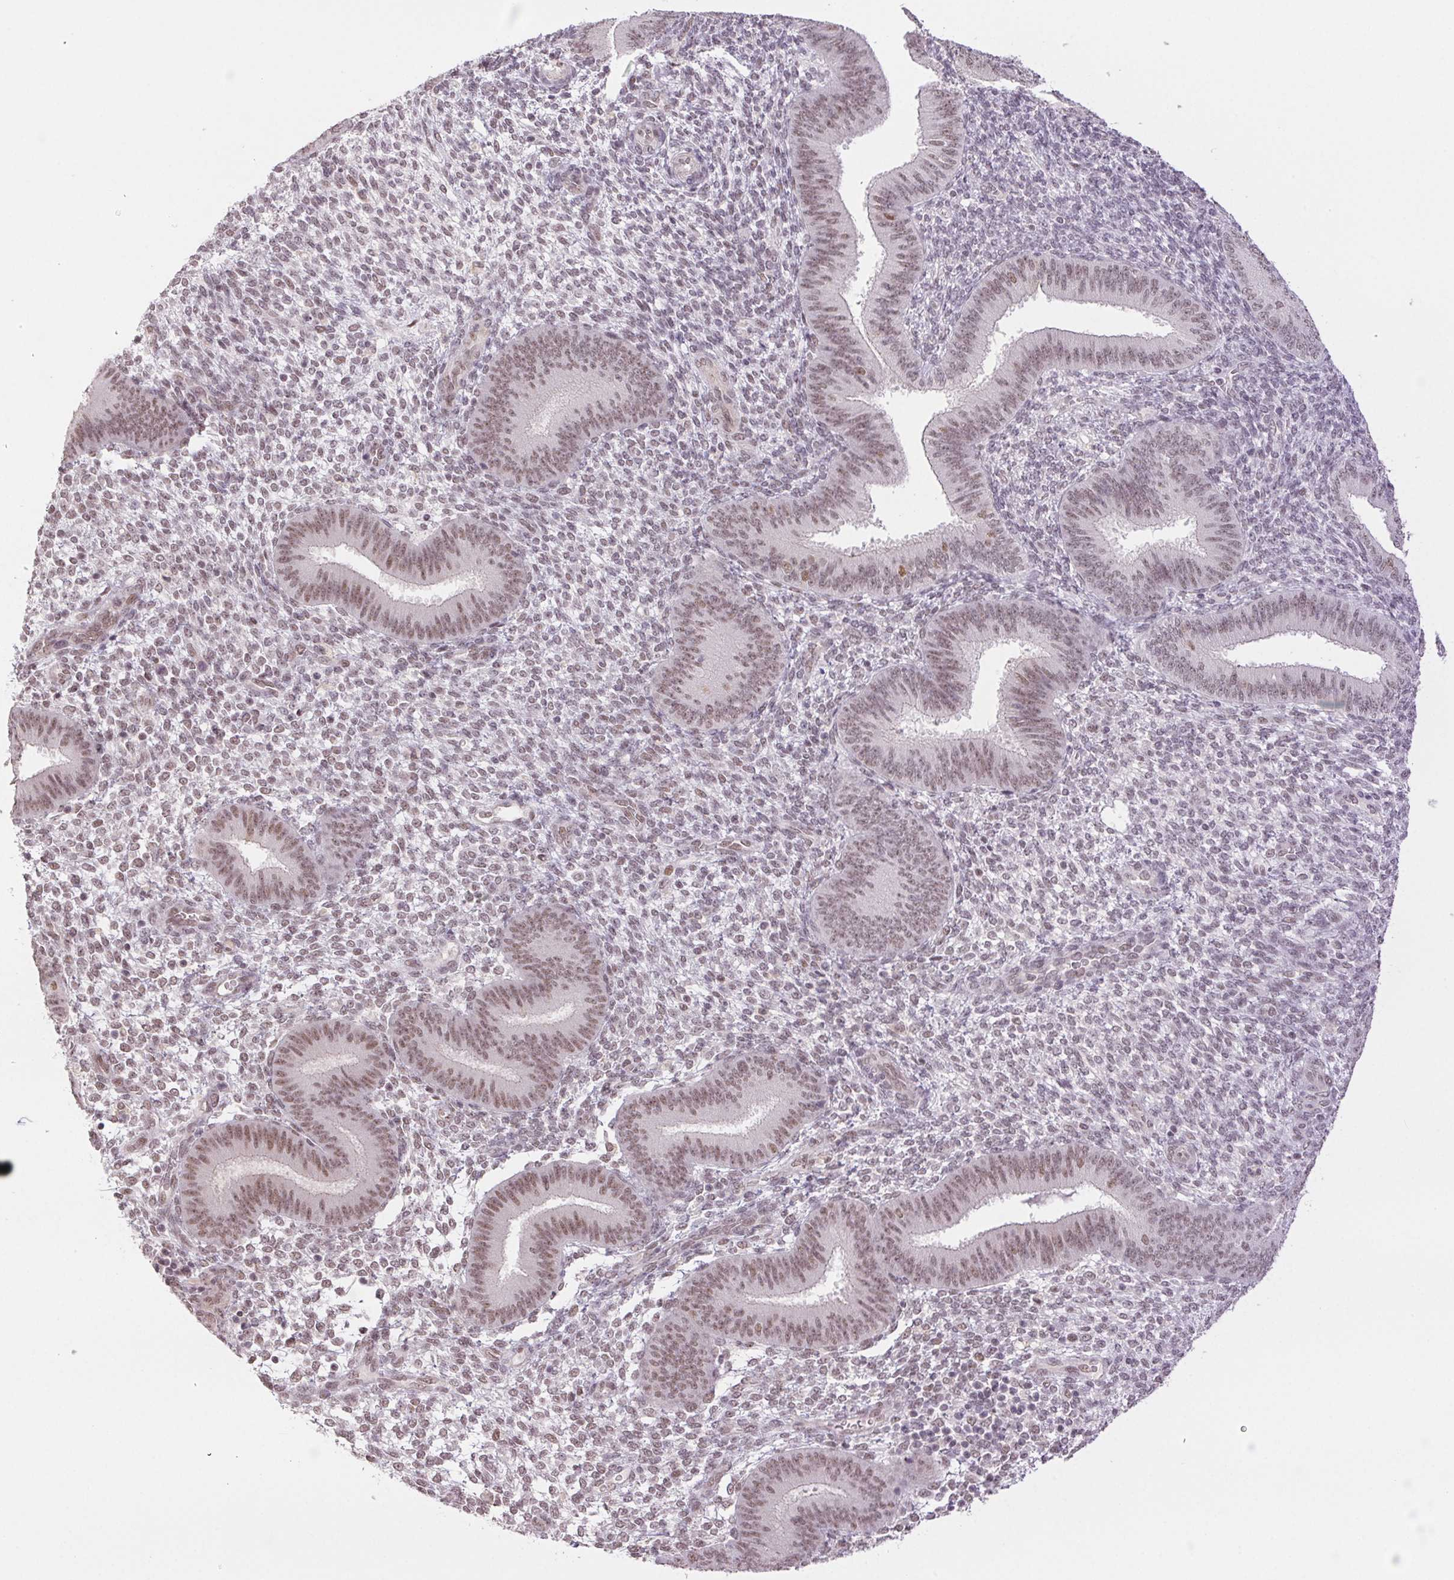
{"staining": {"intensity": "moderate", "quantity": "25%-75%", "location": "nuclear"}, "tissue": "endometrium", "cell_type": "Cells in endometrial stroma", "image_type": "normal", "snomed": [{"axis": "morphology", "description": "Normal tissue, NOS"}, {"axis": "topography", "description": "Endometrium"}], "caption": "High-power microscopy captured an immunohistochemistry (IHC) micrograph of benign endometrium, revealing moderate nuclear staining in approximately 25%-75% of cells in endometrial stroma.", "gene": "PRPF18", "patient": {"sex": "female", "age": 39}}